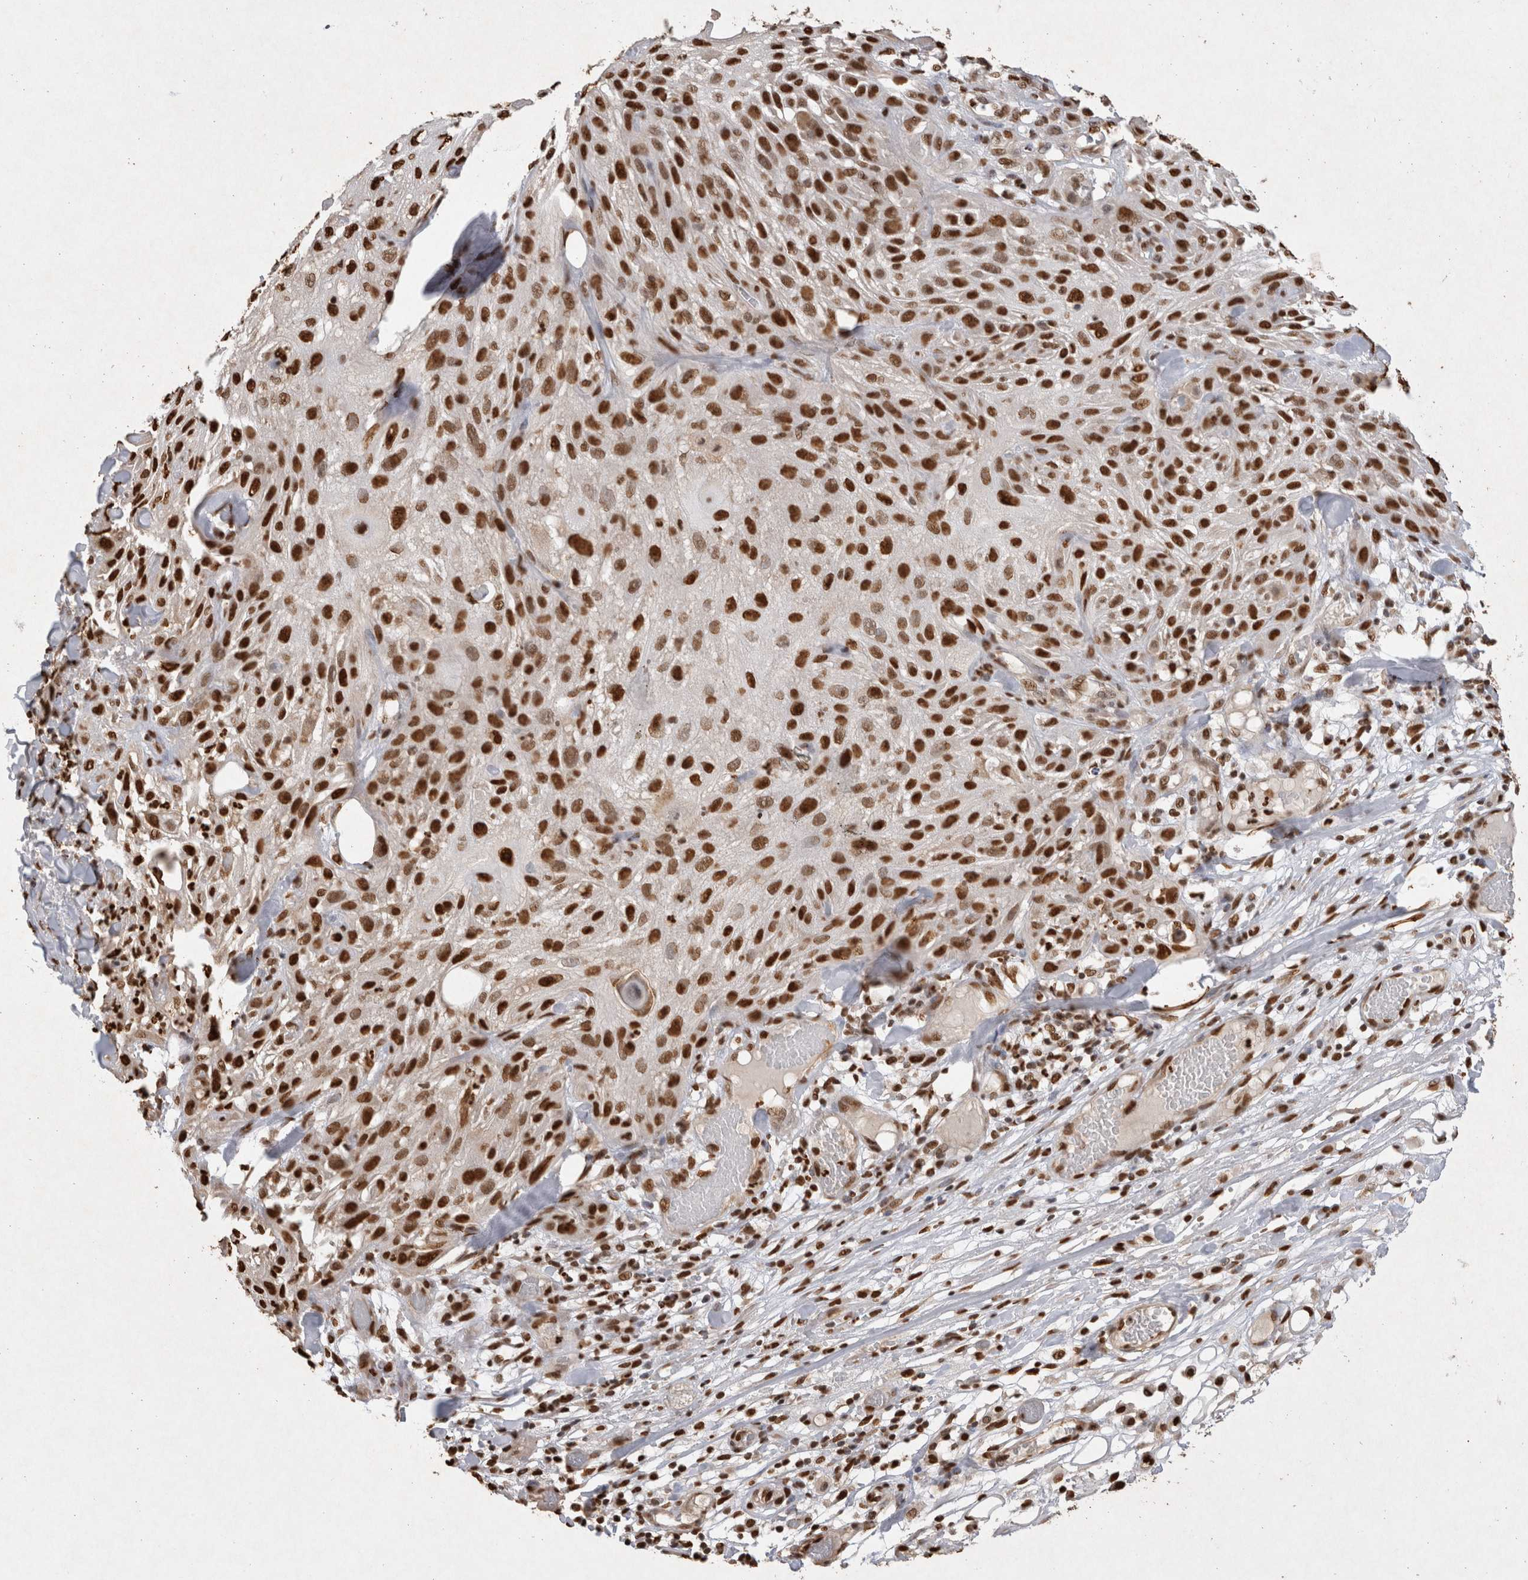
{"staining": {"intensity": "strong", "quantity": ">75%", "location": "nuclear"}, "tissue": "skin cancer", "cell_type": "Tumor cells", "image_type": "cancer", "snomed": [{"axis": "morphology", "description": "Squamous cell carcinoma, NOS"}, {"axis": "topography", "description": "Skin"}], "caption": "Protein analysis of skin cancer (squamous cell carcinoma) tissue displays strong nuclear positivity in approximately >75% of tumor cells. (Stains: DAB in brown, nuclei in blue, Microscopy: brightfield microscopy at high magnification).", "gene": "HDGF", "patient": {"sex": "male", "age": 75}}